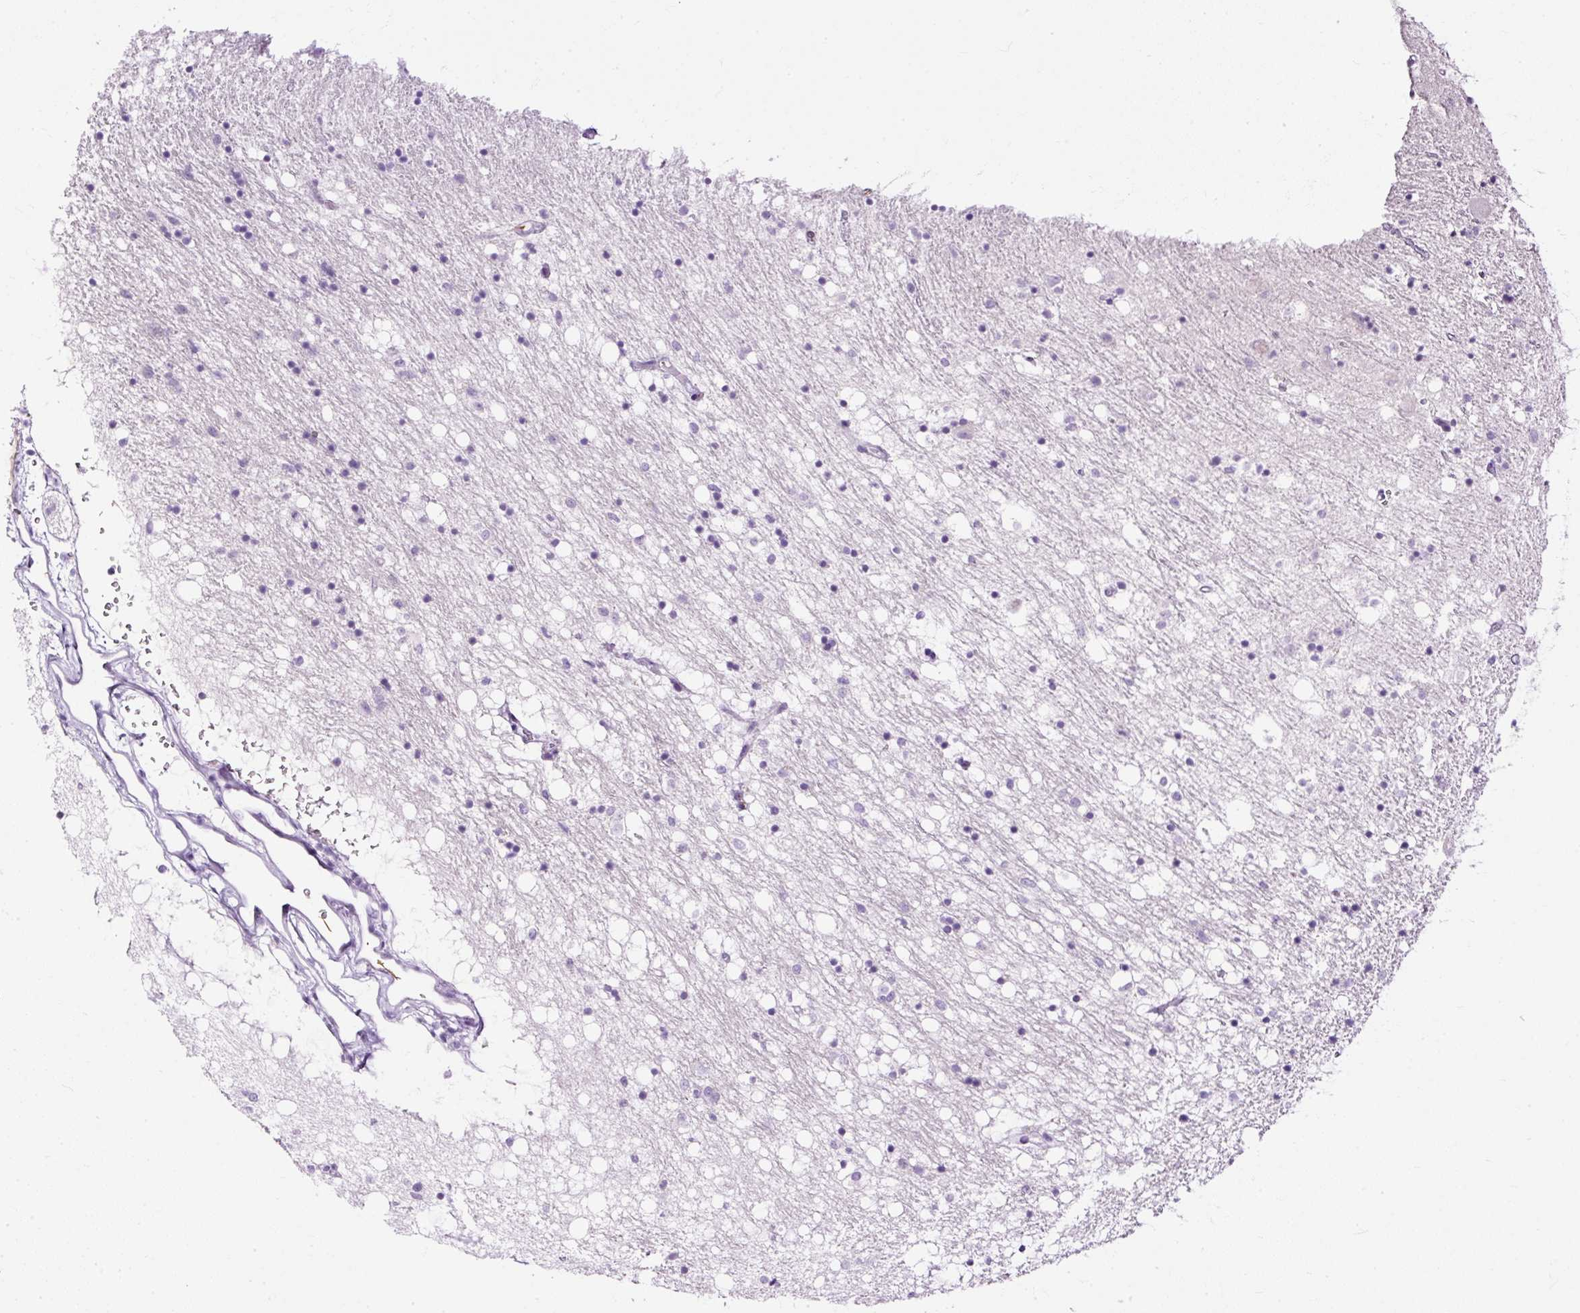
{"staining": {"intensity": "negative", "quantity": "none", "location": "none"}, "tissue": "caudate", "cell_type": "Glial cells", "image_type": "normal", "snomed": [{"axis": "morphology", "description": "Normal tissue, NOS"}, {"axis": "topography", "description": "Lateral ventricle wall"}], "caption": "IHC histopathology image of unremarkable caudate: human caudate stained with DAB exhibits no significant protein expression in glial cells. The staining is performed using DAB (3,3'-diaminobenzidine) brown chromogen with nuclei counter-stained in using hematoxylin.", "gene": "PDE6B", "patient": {"sex": "male", "age": 58}}